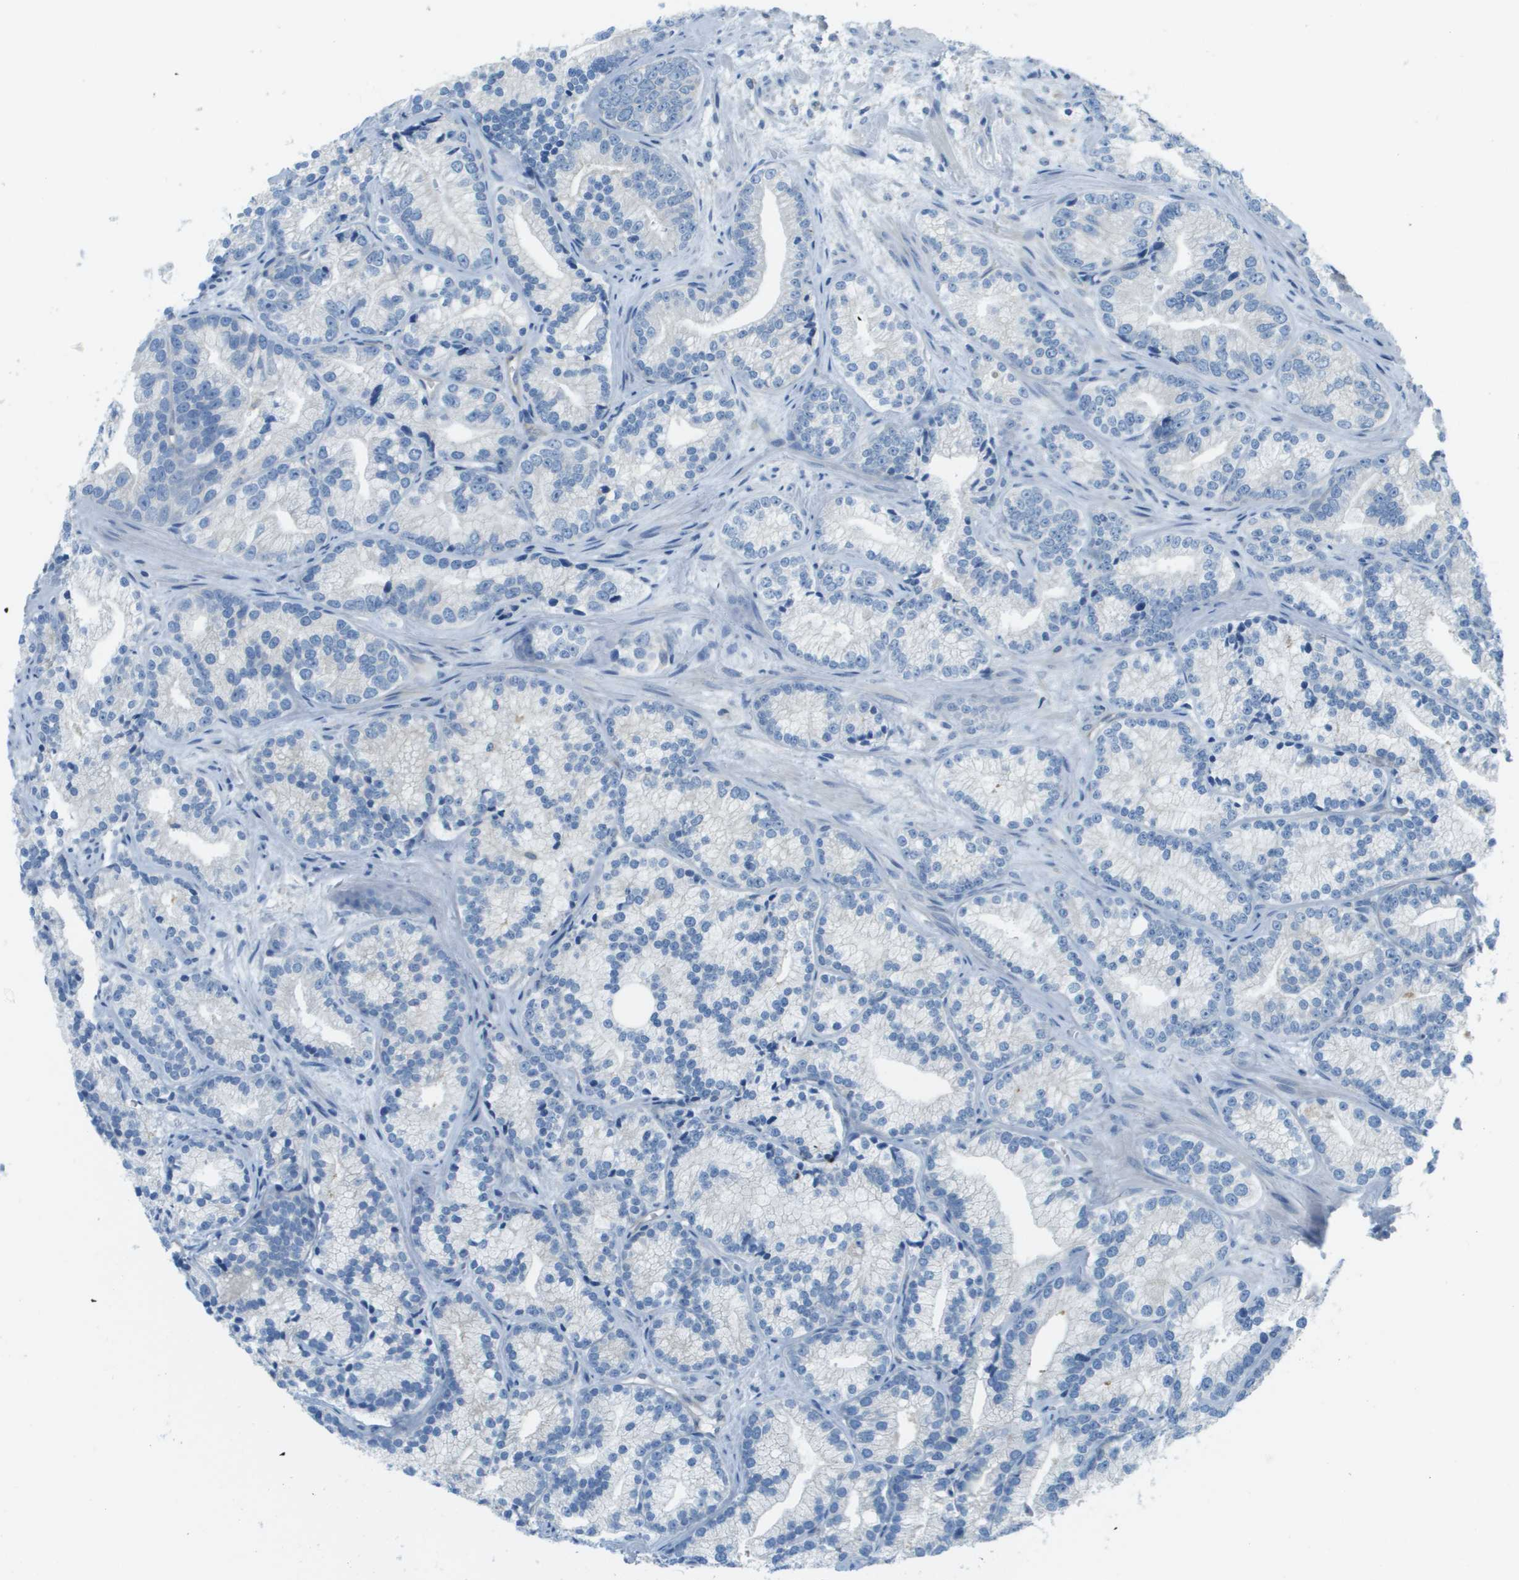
{"staining": {"intensity": "negative", "quantity": "none", "location": "none"}, "tissue": "prostate cancer", "cell_type": "Tumor cells", "image_type": "cancer", "snomed": [{"axis": "morphology", "description": "Adenocarcinoma, Low grade"}, {"axis": "topography", "description": "Prostate"}], "caption": "This is an immunohistochemistry (IHC) histopathology image of prostate cancer (adenocarcinoma (low-grade)). There is no expression in tumor cells.", "gene": "DNAJB11", "patient": {"sex": "male", "age": 89}}